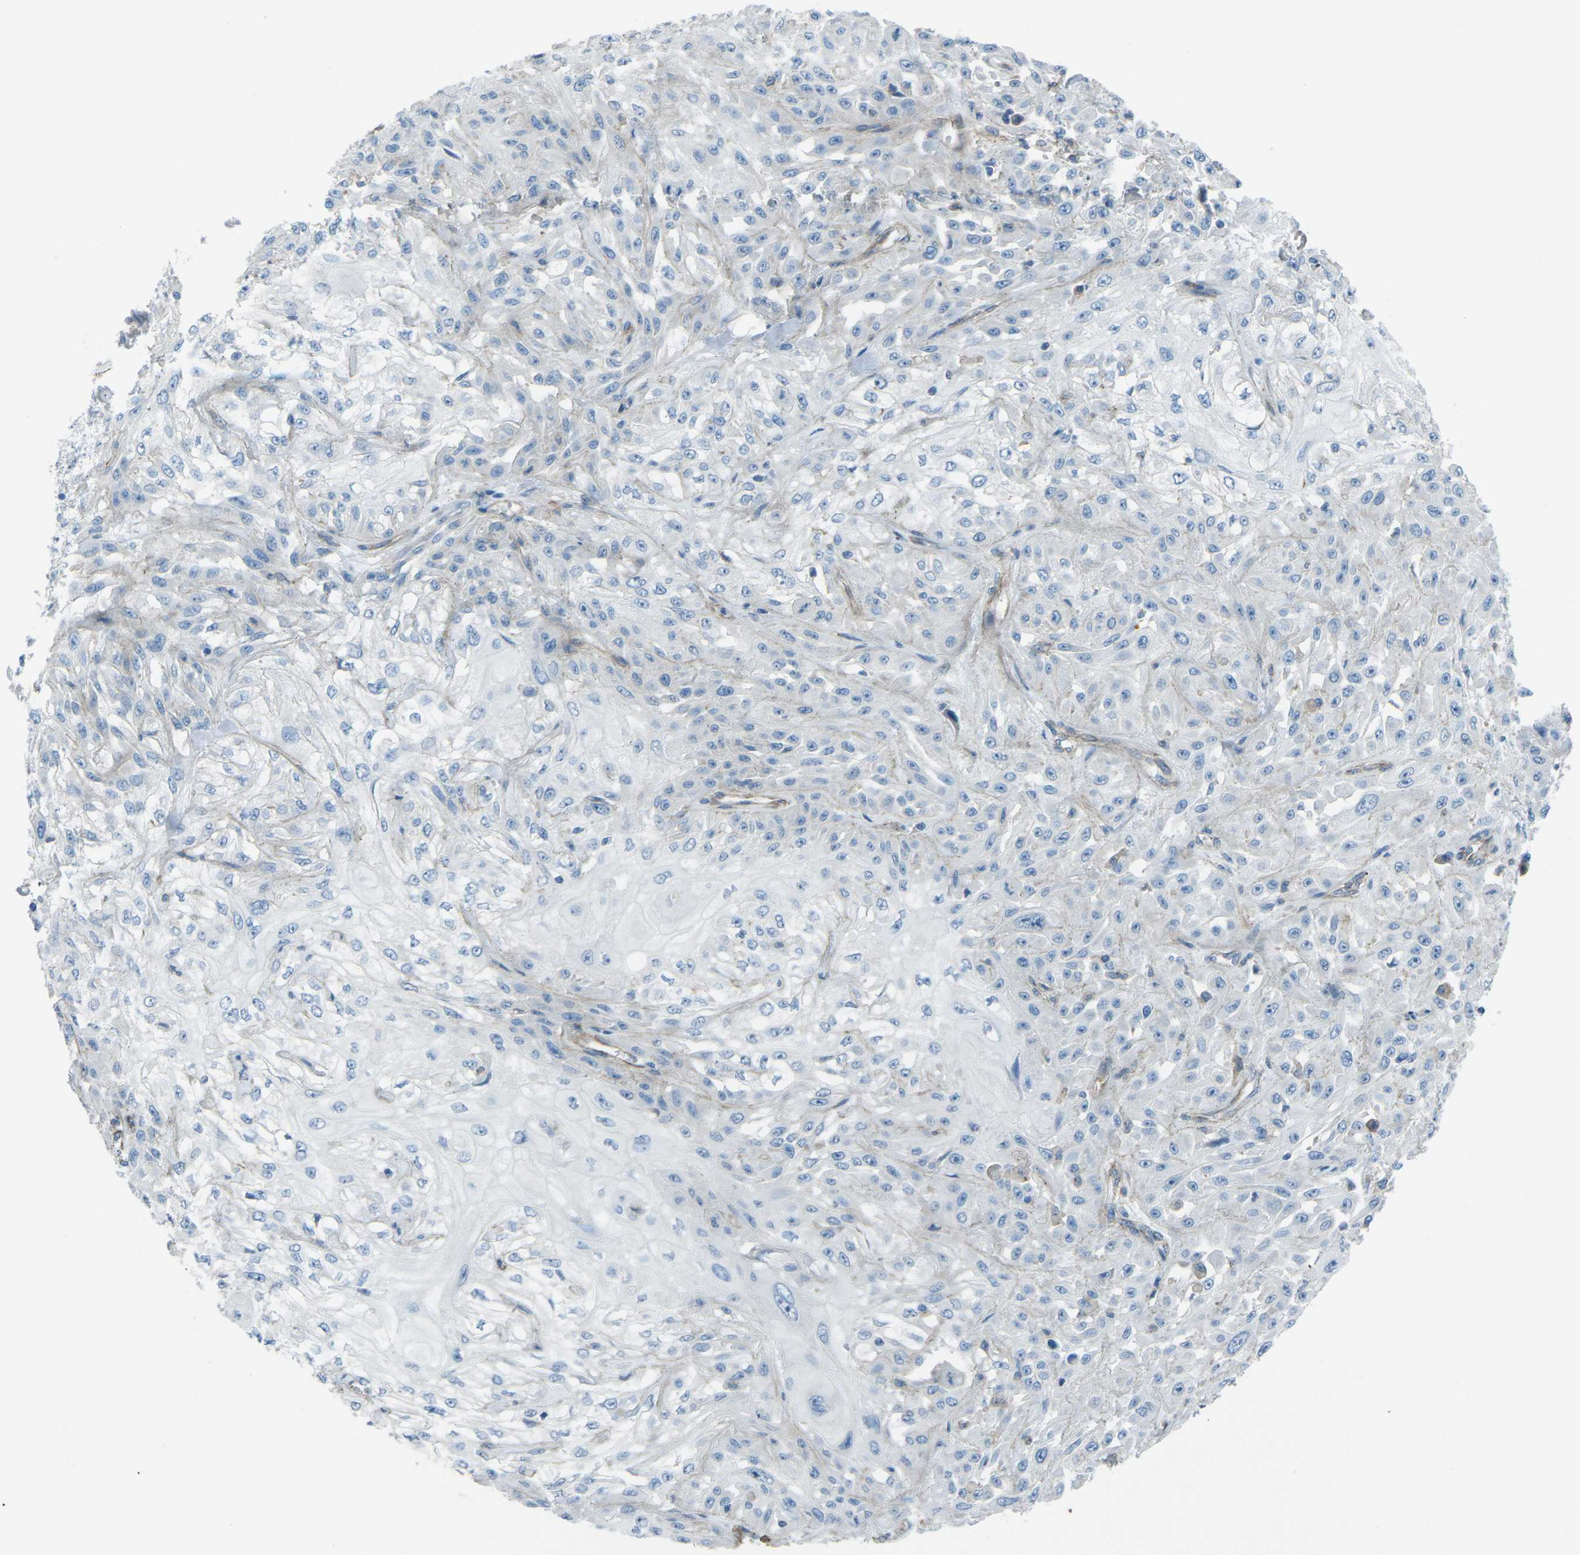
{"staining": {"intensity": "negative", "quantity": "none", "location": "none"}, "tissue": "skin cancer", "cell_type": "Tumor cells", "image_type": "cancer", "snomed": [{"axis": "morphology", "description": "Squamous cell carcinoma, NOS"}, {"axis": "morphology", "description": "Squamous cell carcinoma, metastatic, NOS"}, {"axis": "topography", "description": "Skin"}, {"axis": "topography", "description": "Lymph node"}], "caption": "Immunohistochemical staining of skin squamous cell carcinoma exhibits no significant positivity in tumor cells.", "gene": "UTRN", "patient": {"sex": "male", "age": 75}}